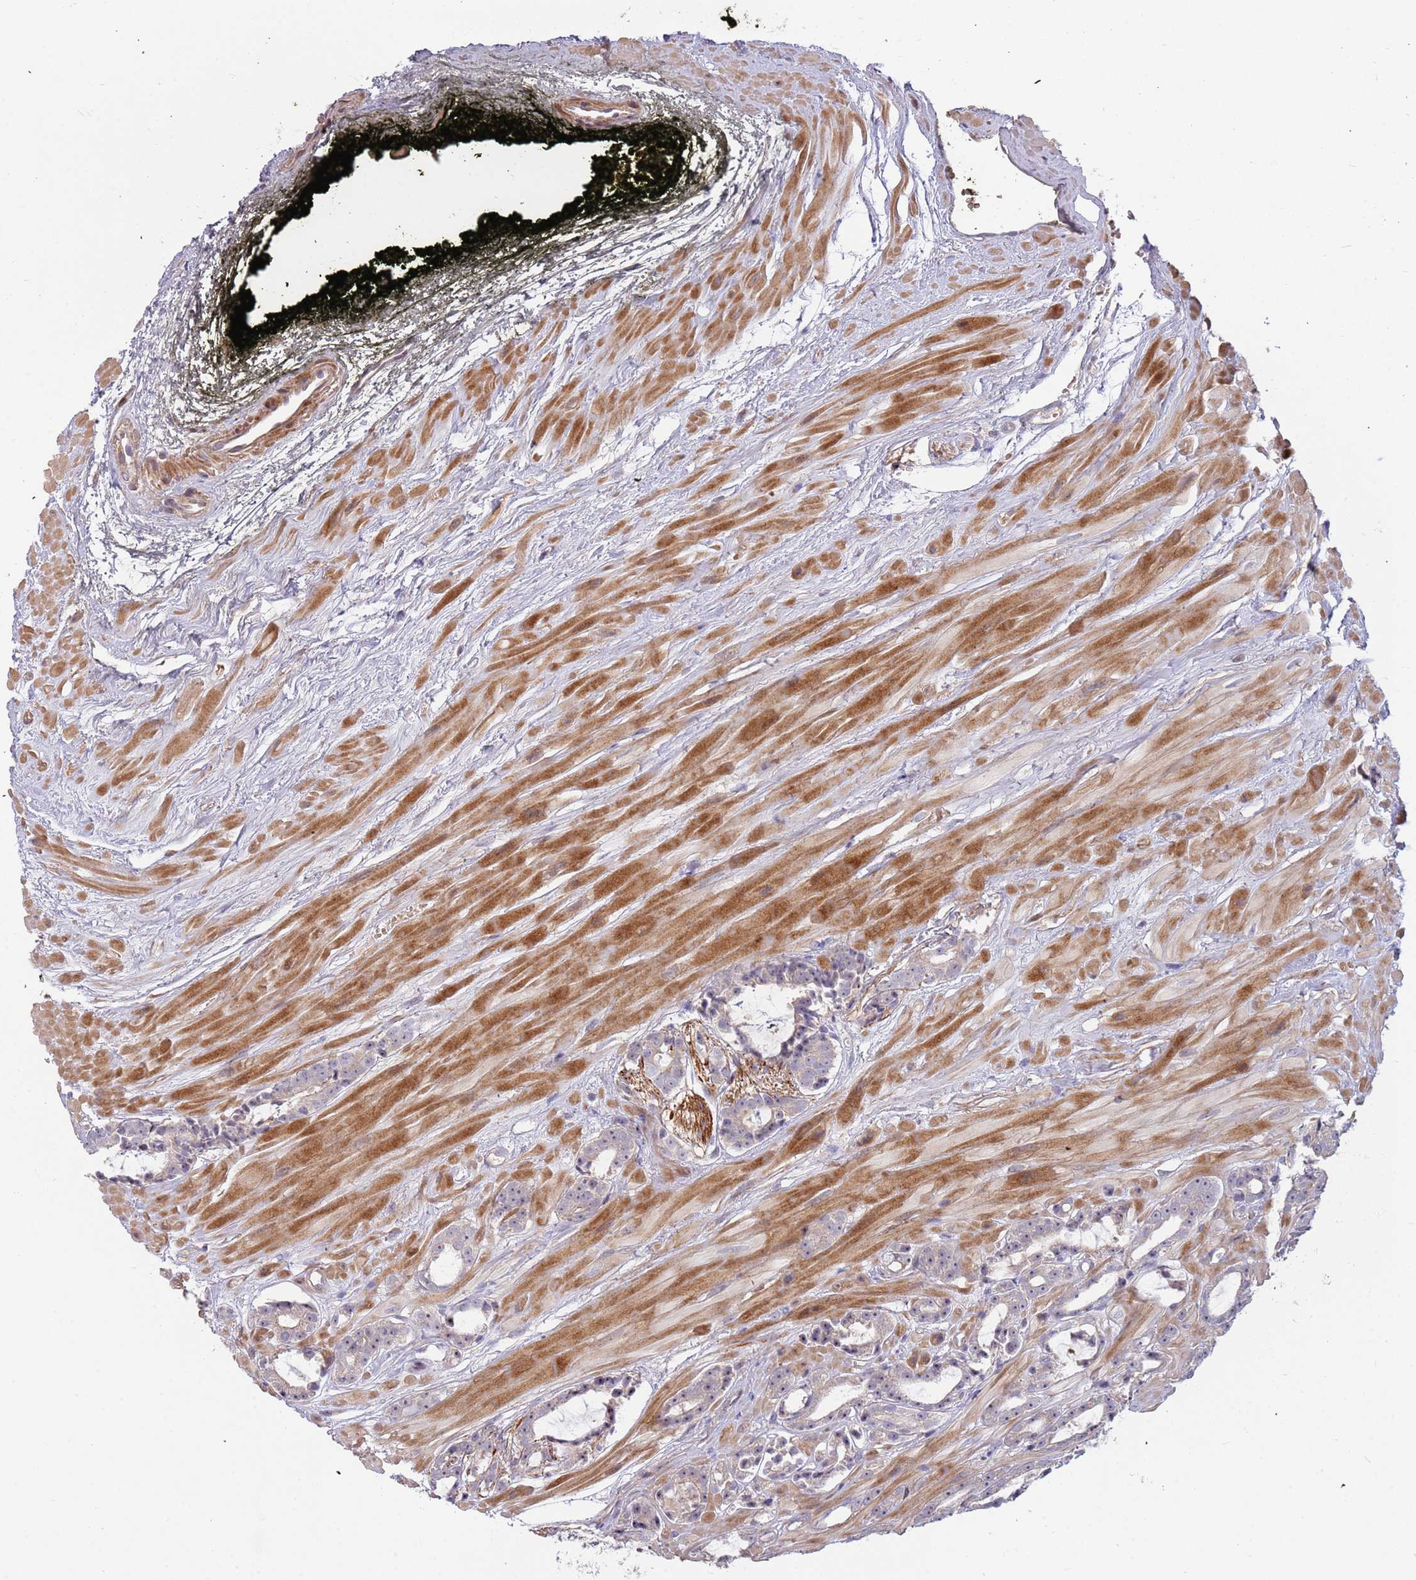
{"staining": {"intensity": "weak", "quantity": "<25%", "location": "nuclear"}, "tissue": "prostate cancer", "cell_type": "Tumor cells", "image_type": "cancer", "snomed": [{"axis": "morphology", "description": "Adenocarcinoma, High grade"}, {"axis": "topography", "description": "Prostate"}], "caption": "IHC of high-grade adenocarcinoma (prostate) shows no expression in tumor cells.", "gene": "TRAPPC6B", "patient": {"sex": "male", "age": 71}}